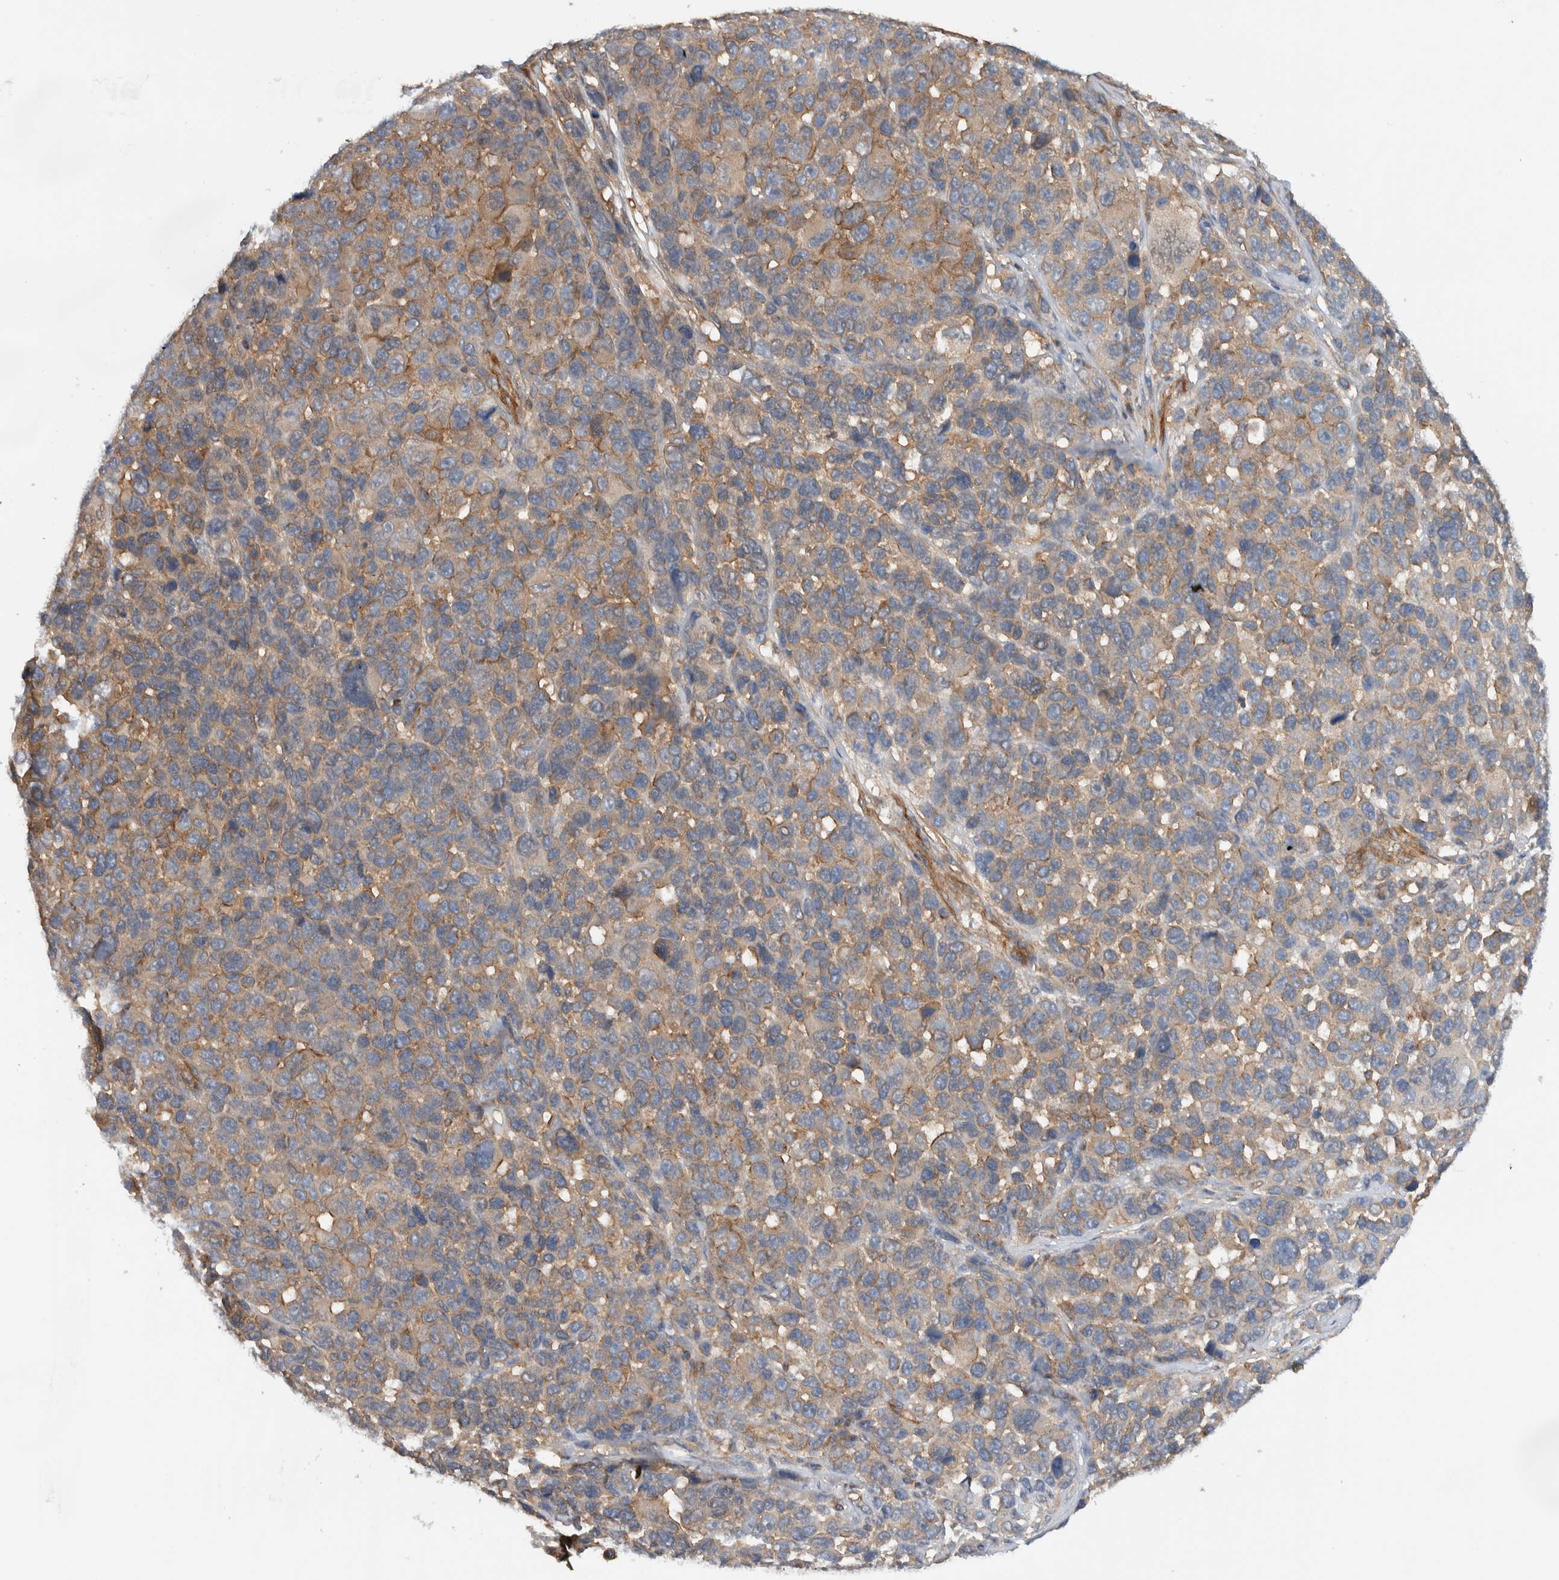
{"staining": {"intensity": "weak", "quantity": ">75%", "location": "cytoplasmic/membranous"}, "tissue": "melanoma", "cell_type": "Tumor cells", "image_type": "cancer", "snomed": [{"axis": "morphology", "description": "Malignant melanoma, NOS"}, {"axis": "topography", "description": "Skin"}], "caption": "Tumor cells exhibit weak cytoplasmic/membranous staining in about >75% of cells in malignant melanoma.", "gene": "MPRIP", "patient": {"sex": "male", "age": 53}}